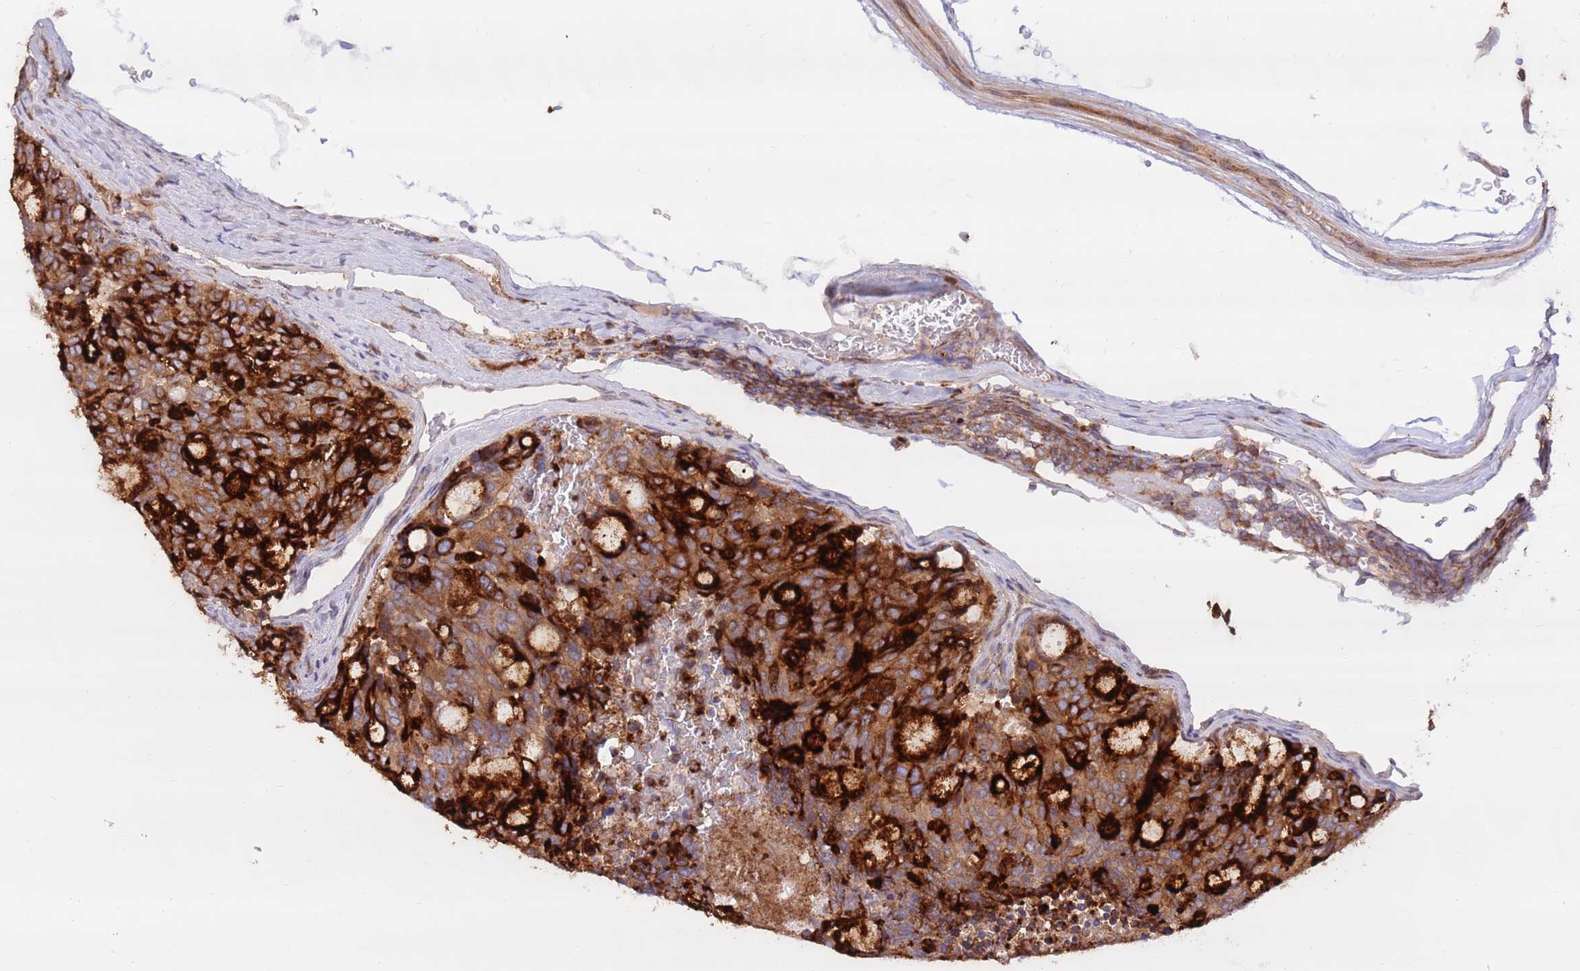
{"staining": {"intensity": "strong", "quantity": ">75%", "location": "cytoplasmic/membranous"}, "tissue": "carcinoid", "cell_type": "Tumor cells", "image_type": "cancer", "snomed": [{"axis": "morphology", "description": "Carcinoid, malignant, NOS"}, {"axis": "topography", "description": "Pancreas"}], "caption": "Tumor cells show strong cytoplasmic/membranous positivity in approximately >75% of cells in carcinoid (malignant). The protein is stained brown, and the nuclei are stained in blue (DAB (3,3'-diaminobenzidine) IHC with brightfield microscopy, high magnification).", "gene": "DDX19B", "patient": {"sex": "female", "age": 54}}